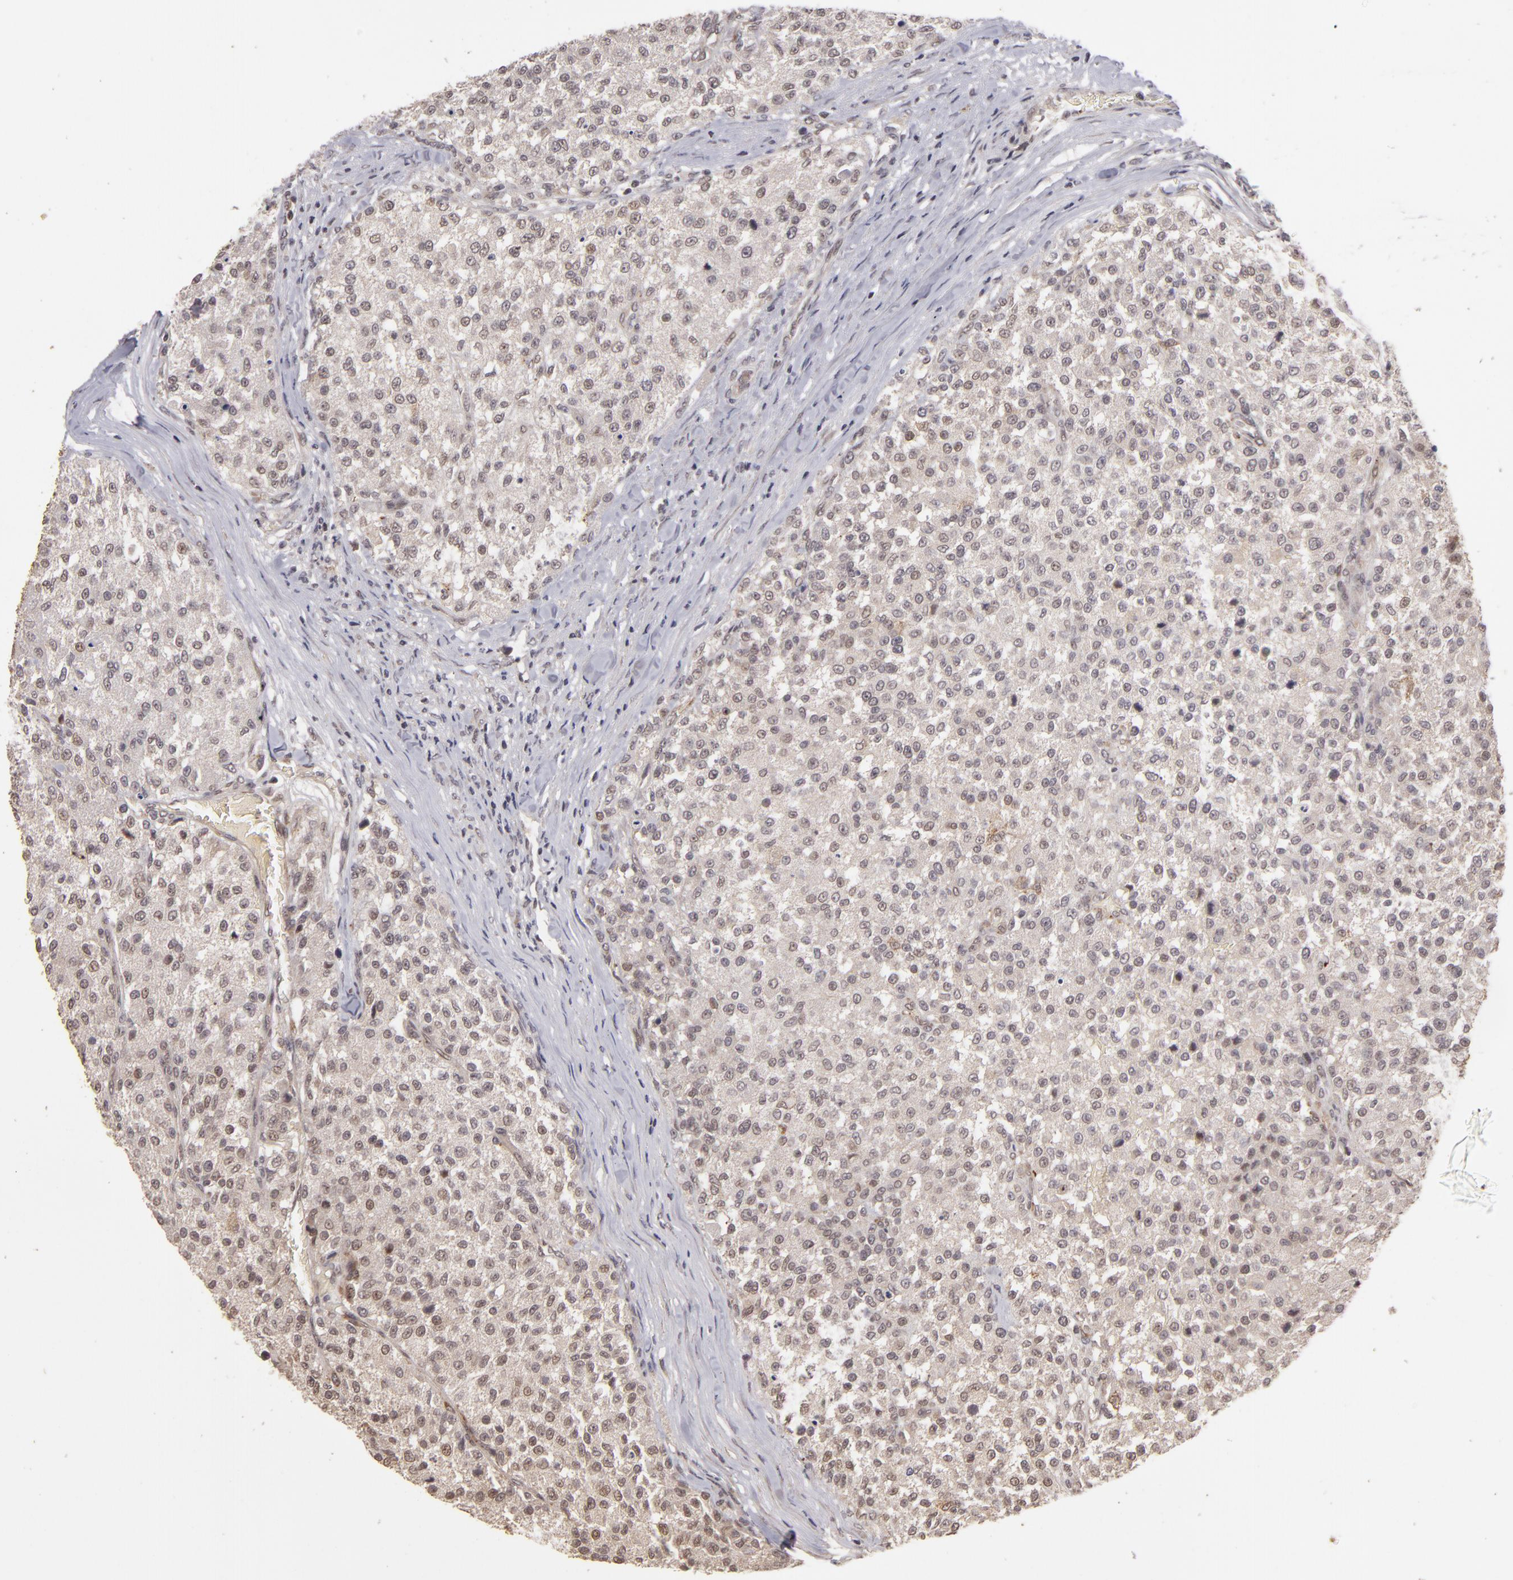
{"staining": {"intensity": "negative", "quantity": "none", "location": "none"}, "tissue": "testis cancer", "cell_type": "Tumor cells", "image_type": "cancer", "snomed": [{"axis": "morphology", "description": "Seminoma, NOS"}, {"axis": "topography", "description": "Testis"}], "caption": "Human testis cancer (seminoma) stained for a protein using immunohistochemistry reveals no positivity in tumor cells.", "gene": "DFFA", "patient": {"sex": "male", "age": 59}}